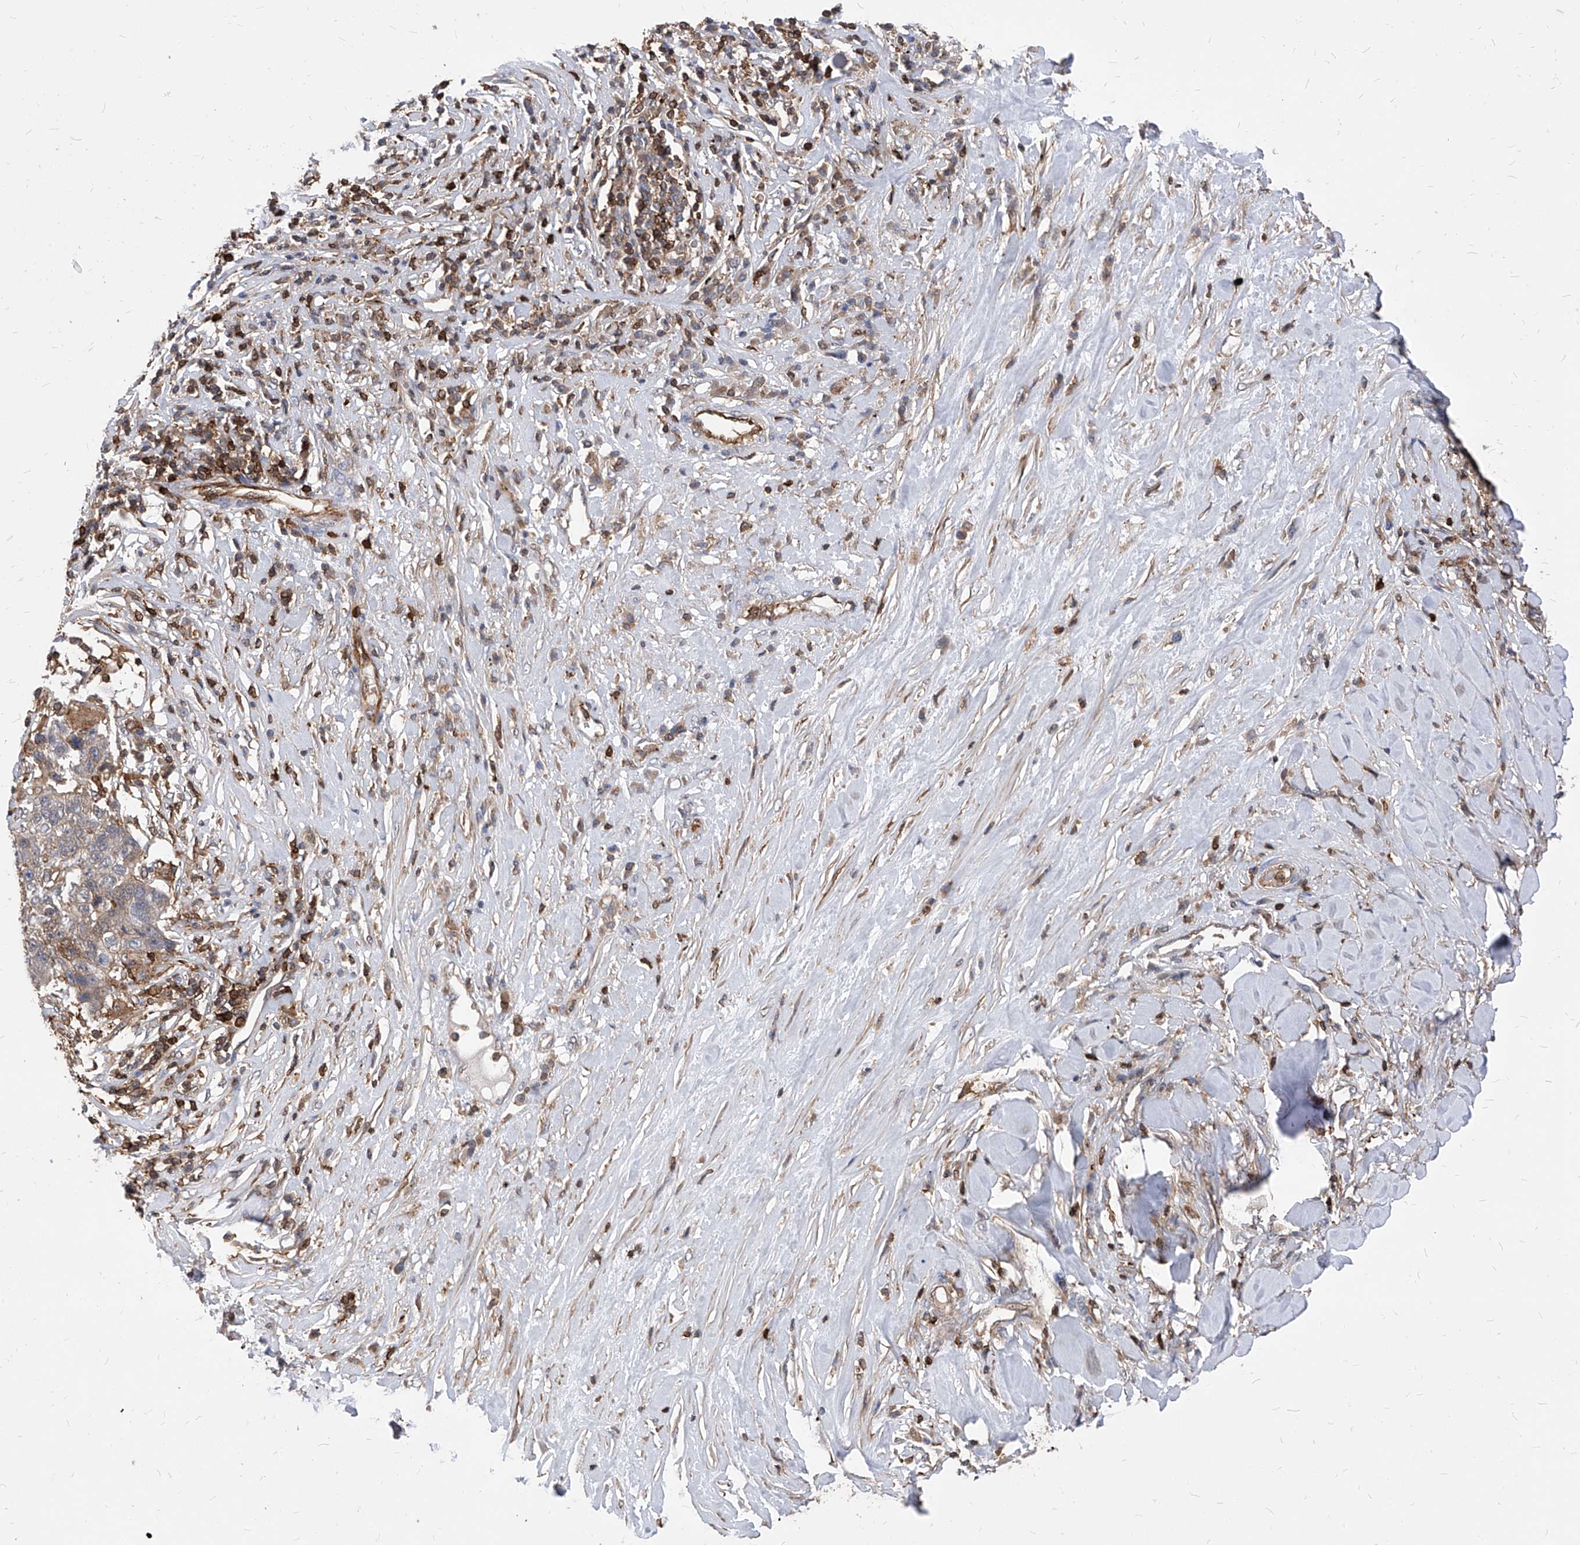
{"staining": {"intensity": "weak", "quantity": "<25%", "location": "cytoplasmic/membranous"}, "tissue": "lung cancer", "cell_type": "Tumor cells", "image_type": "cancer", "snomed": [{"axis": "morphology", "description": "Squamous cell carcinoma, NOS"}, {"axis": "topography", "description": "Lung"}], "caption": "This is an IHC image of lung cancer (squamous cell carcinoma). There is no positivity in tumor cells.", "gene": "ABRACL", "patient": {"sex": "male", "age": 66}}